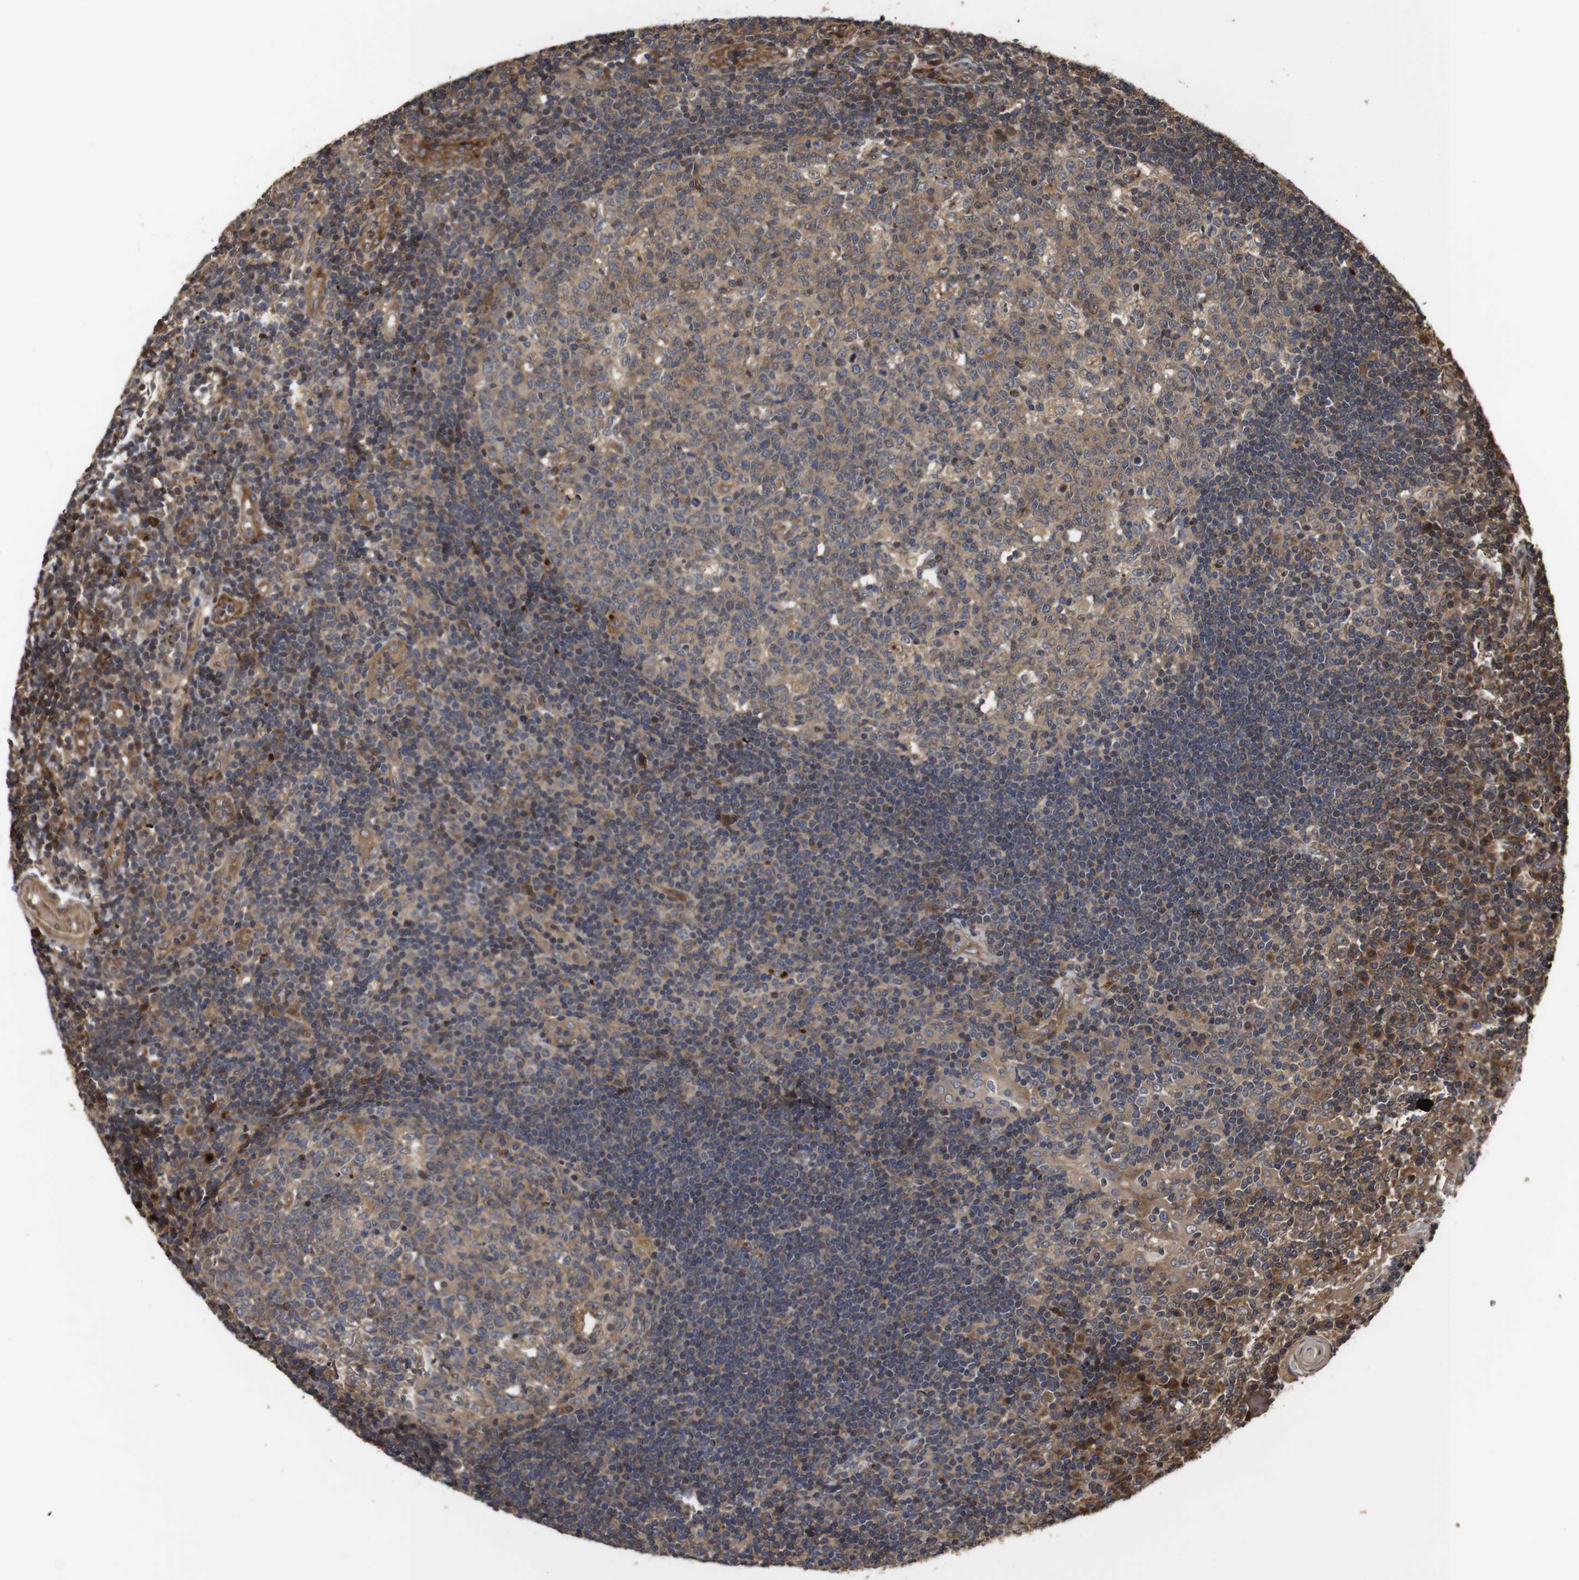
{"staining": {"intensity": "weak", "quantity": ">75%", "location": "cytoplasmic/membranous"}, "tissue": "tonsil", "cell_type": "Germinal center cells", "image_type": "normal", "snomed": [{"axis": "morphology", "description": "Normal tissue, NOS"}, {"axis": "topography", "description": "Tonsil"}], "caption": "This image shows IHC staining of normal human tonsil, with low weak cytoplasmic/membranous positivity in approximately >75% of germinal center cells.", "gene": "PTPN14", "patient": {"sex": "female", "age": 40}}